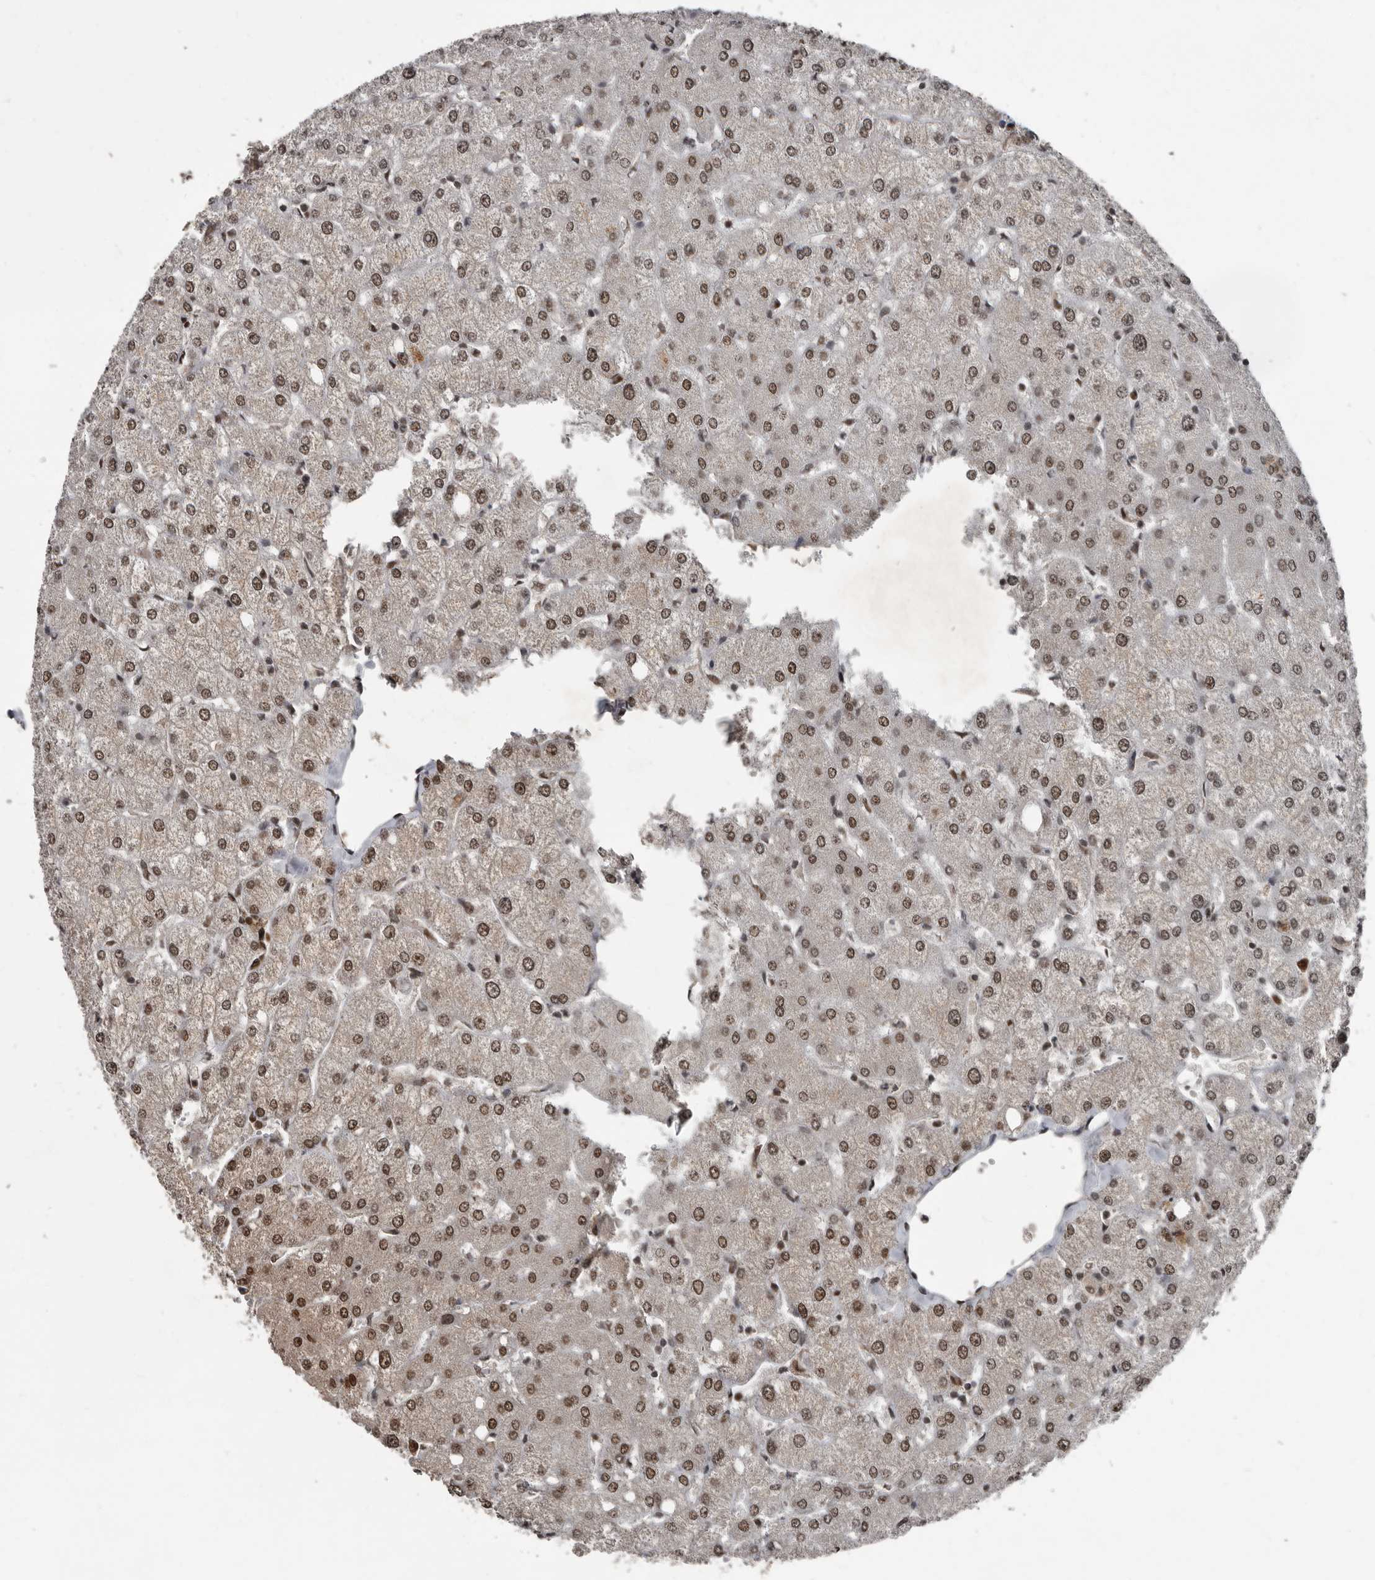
{"staining": {"intensity": "negative", "quantity": "none", "location": "none"}, "tissue": "liver", "cell_type": "Cholangiocytes", "image_type": "normal", "snomed": [{"axis": "morphology", "description": "Normal tissue, NOS"}, {"axis": "topography", "description": "Liver"}], "caption": "Image shows no protein expression in cholangiocytes of benign liver. (Immunohistochemistry, brightfield microscopy, high magnification).", "gene": "CHD1L", "patient": {"sex": "female", "age": 54}}